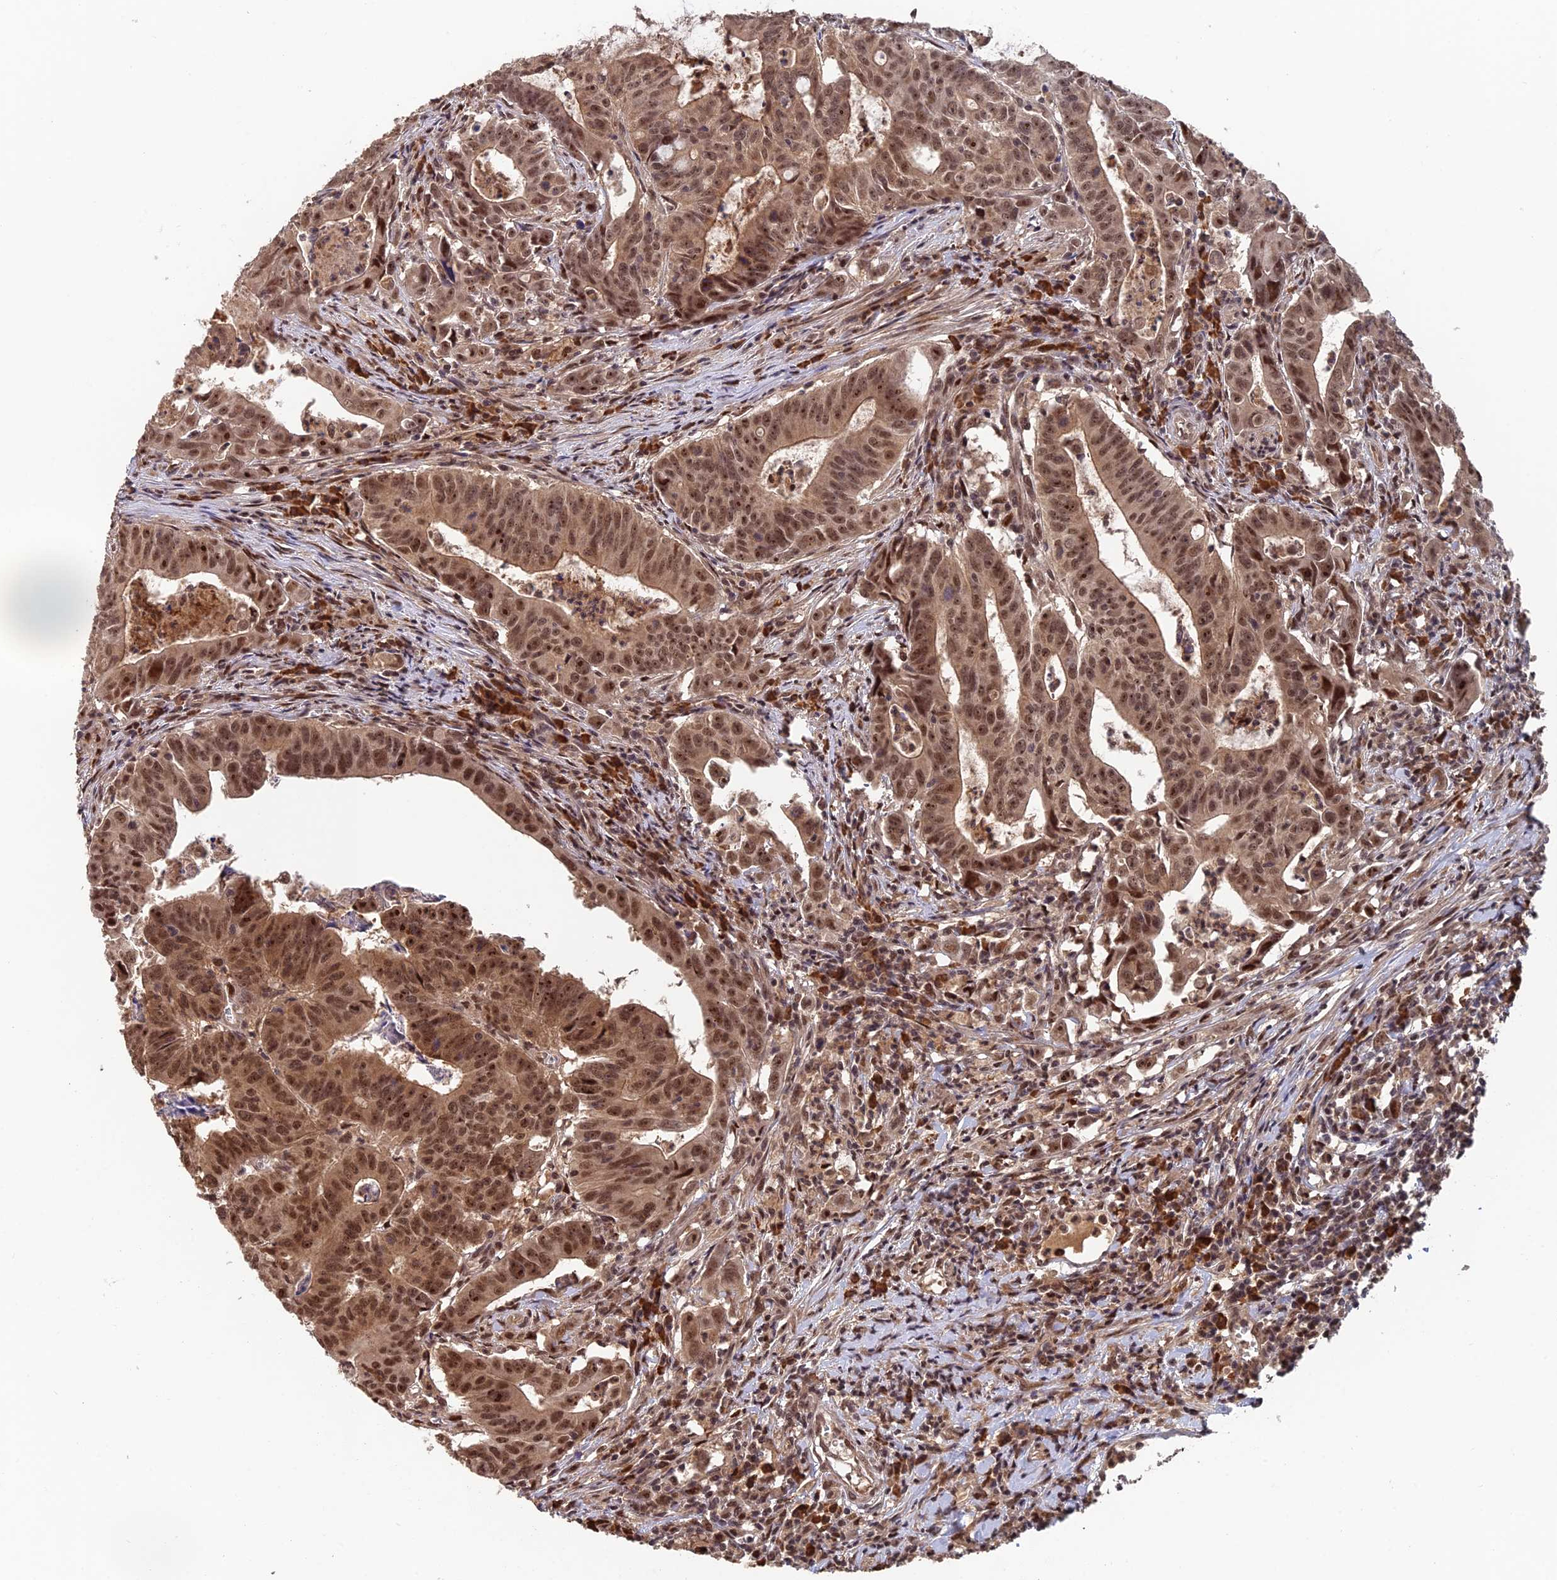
{"staining": {"intensity": "moderate", "quantity": ">75%", "location": "cytoplasmic/membranous,nuclear"}, "tissue": "colorectal cancer", "cell_type": "Tumor cells", "image_type": "cancer", "snomed": [{"axis": "morphology", "description": "Adenocarcinoma, NOS"}, {"axis": "topography", "description": "Rectum"}], "caption": "Brown immunohistochemical staining in human colorectal cancer shows moderate cytoplasmic/membranous and nuclear staining in approximately >75% of tumor cells. (Stains: DAB in brown, nuclei in blue, Microscopy: brightfield microscopy at high magnification).", "gene": "OSBPL1A", "patient": {"sex": "male", "age": 69}}